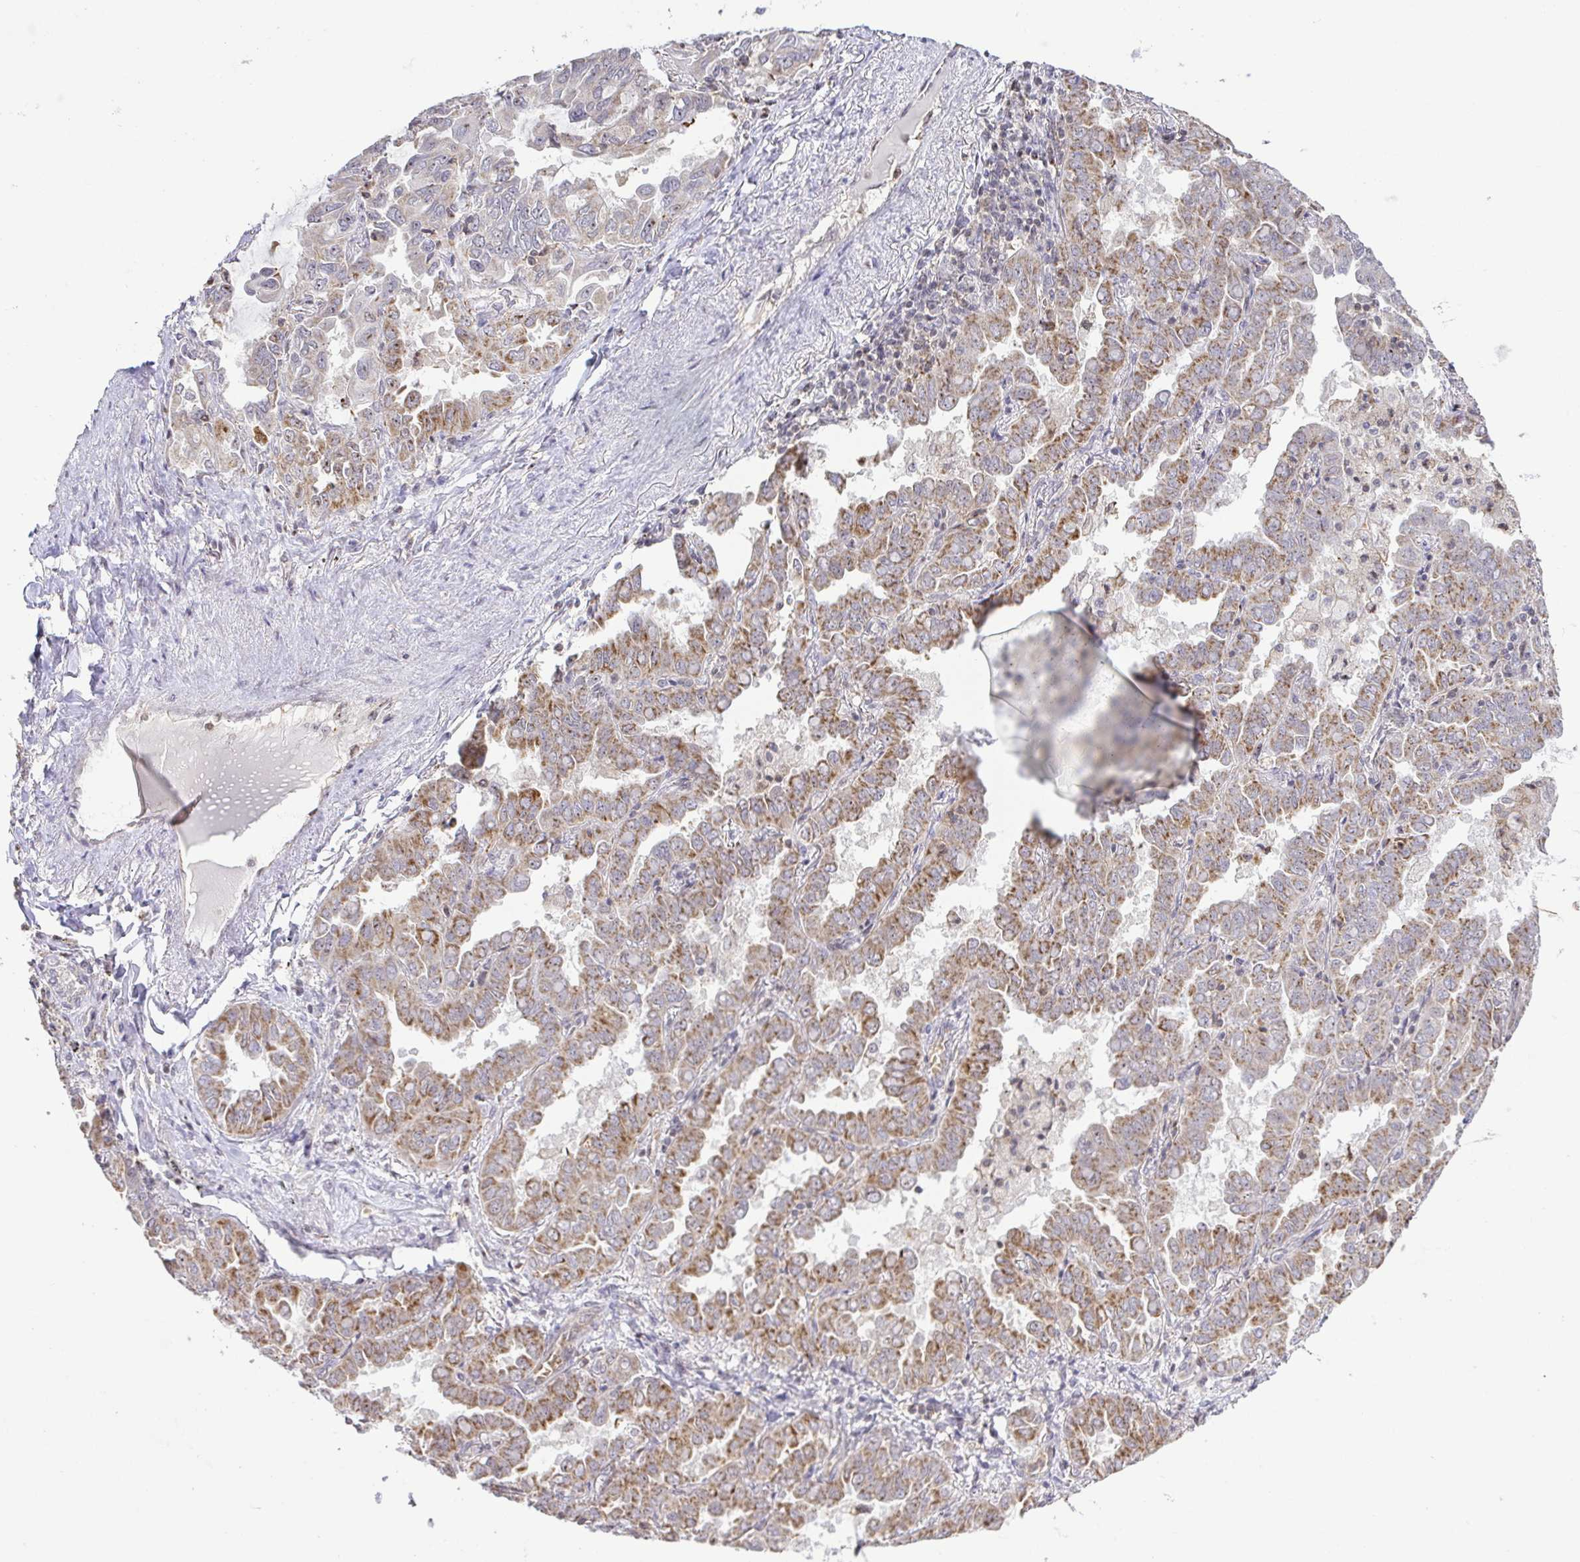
{"staining": {"intensity": "moderate", "quantity": "25%-75%", "location": "cytoplasmic/membranous"}, "tissue": "lung cancer", "cell_type": "Tumor cells", "image_type": "cancer", "snomed": [{"axis": "morphology", "description": "Adenocarcinoma, NOS"}, {"axis": "topography", "description": "Lung"}], "caption": "Adenocarcinoma (lung) stained with a protein marker exhibits moderate staining in tumor cells.", "gene": "RSL24D1", "patient": {"sex": "male", "age": 64}}